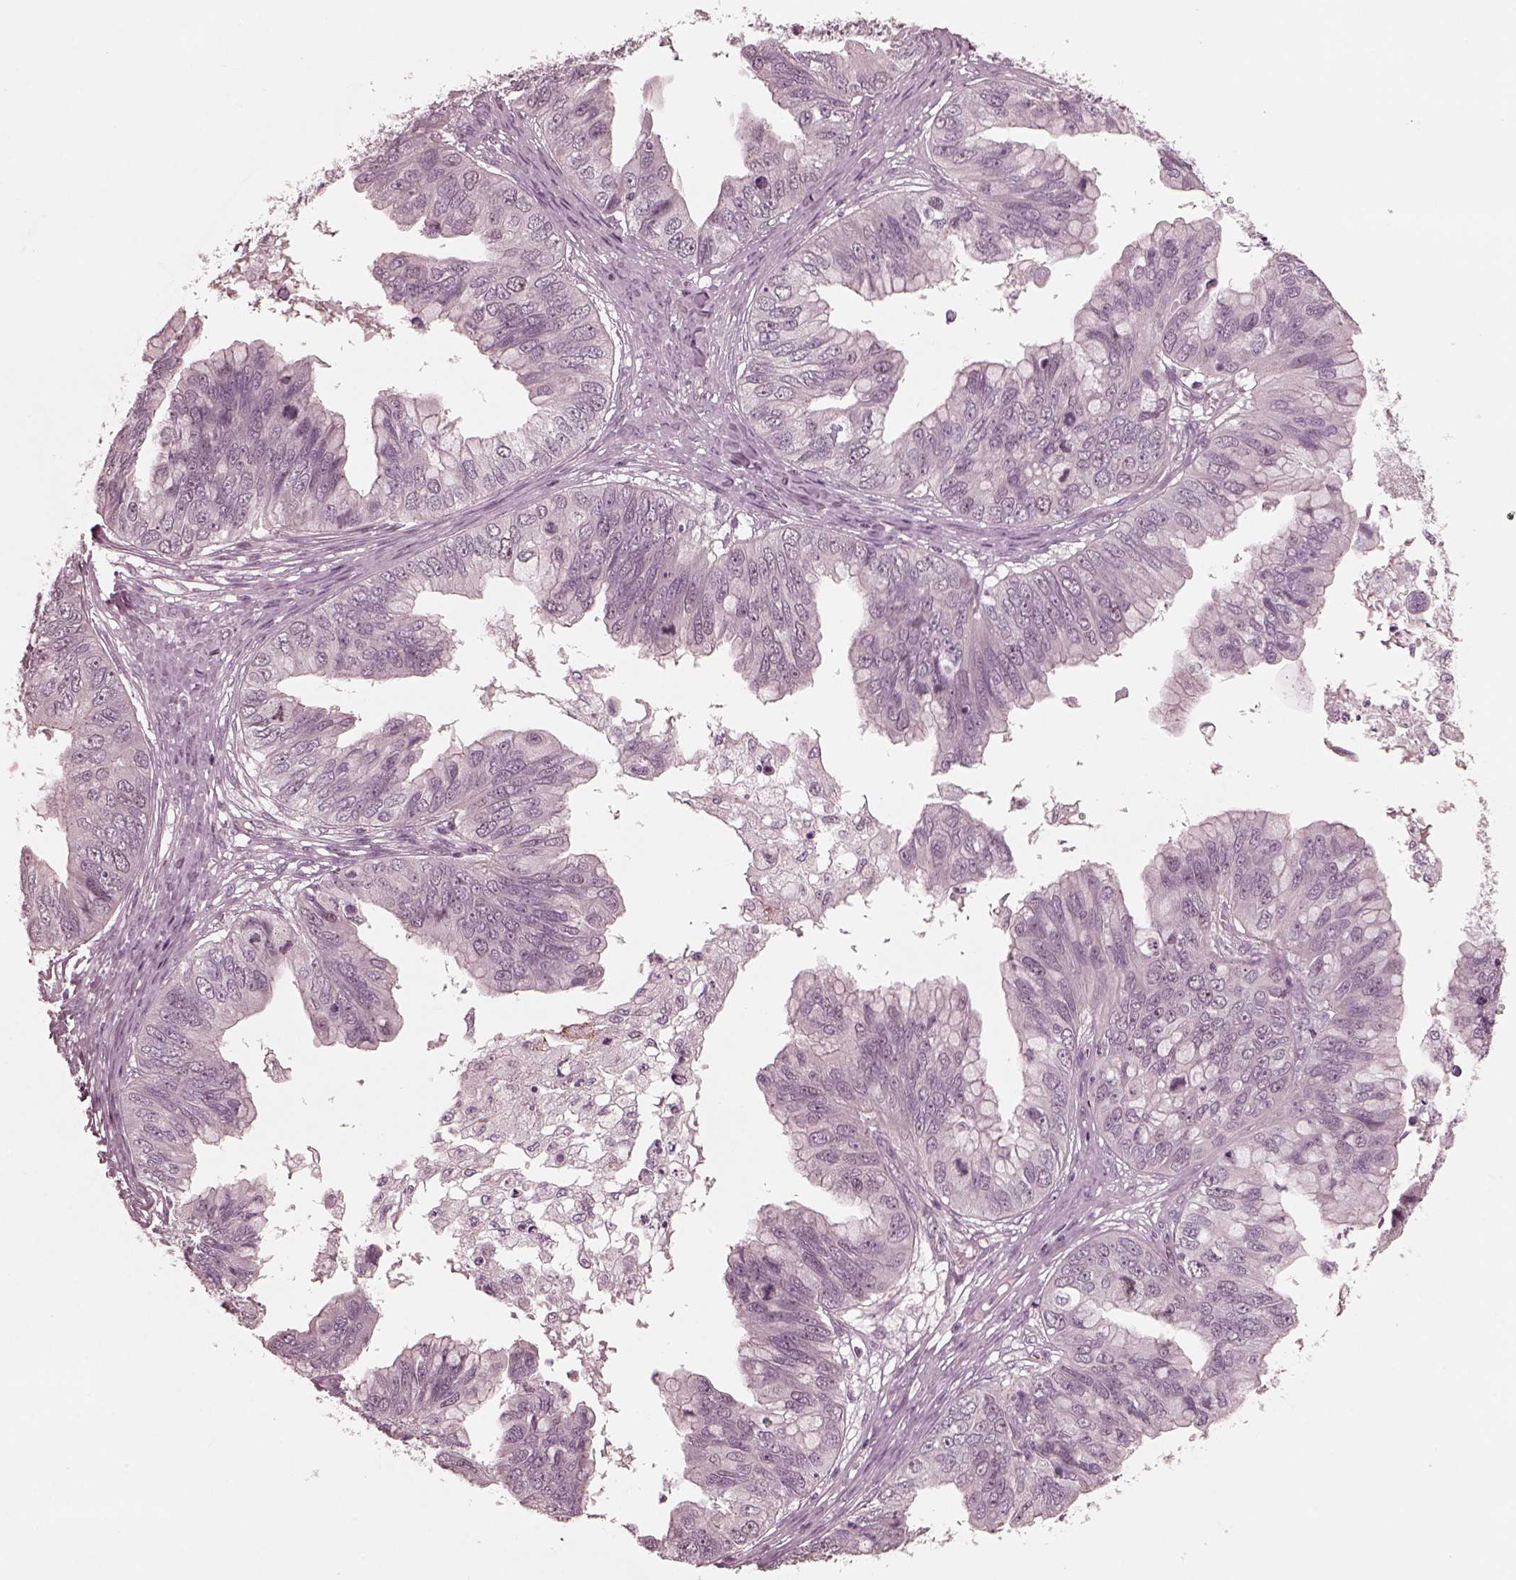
{"staining": {"intensity": "negative", "quantity": "none", "location": "none"}, "tissue": "ovarian cancer", "cell_type": "Tumor cells", "image_type": "cancer", "snomed": [{"axis": "morphology", "description": "Cystadenocarcinoma, mucinous, NOS"}, {"axis": "topography", "description": "Ovary"}], "caption": "This is a image of immunohistochemistry (IHC) staining of mucinous cystadenocarcinoma (ovarian), which shows no expression in tumor cells.", "gene": "SAXO1", "patient": {"sex": "female", "age": 76}}